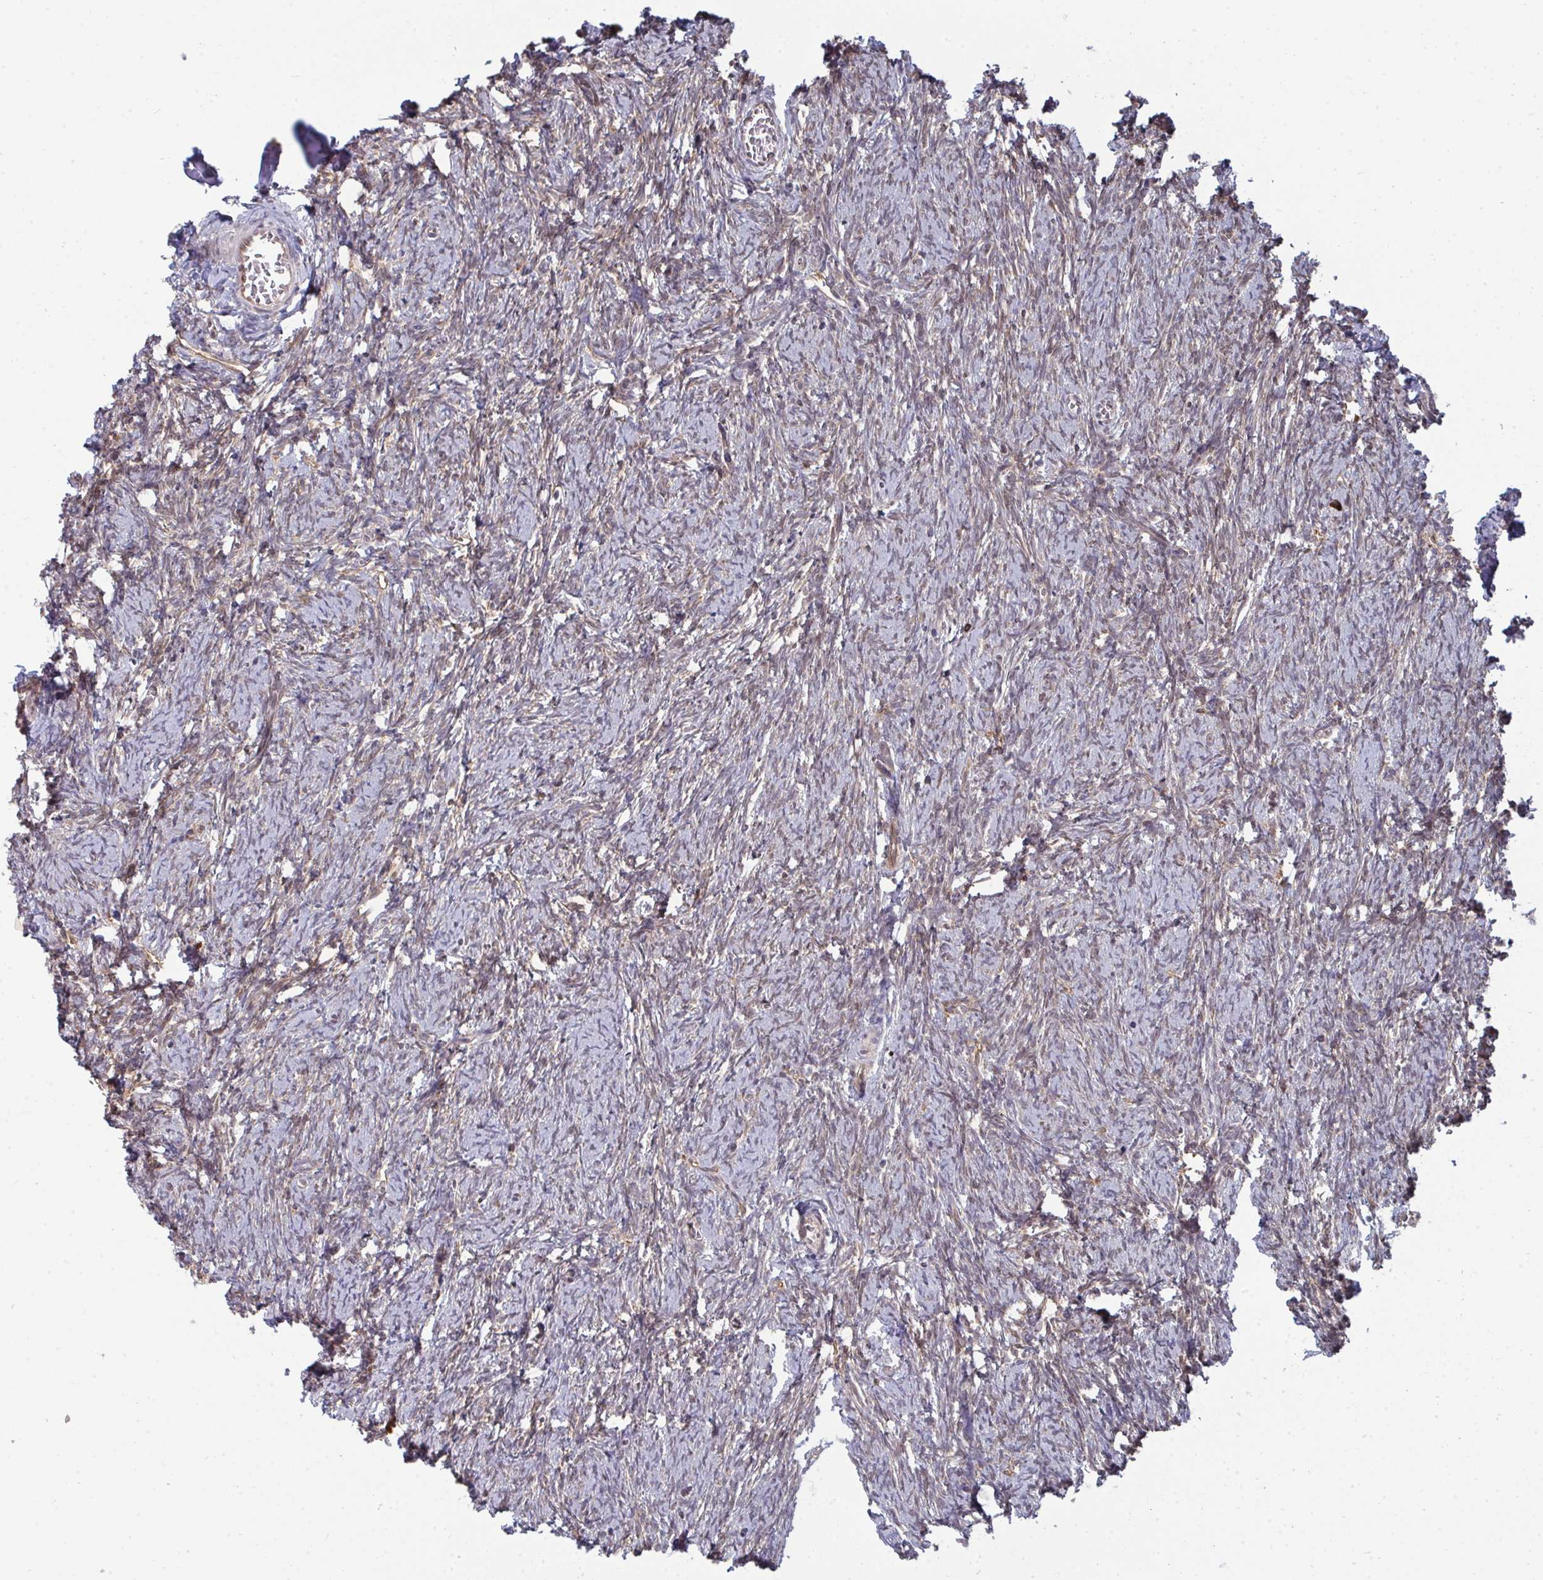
{"staining": {"intensity": "weak", "quantity": "25%-75%", "location": "cytoplasmic/membranous"}, "tissue": "ovary", "cell_type": "Ovarian stroma cells", "image_type": "normal", "snomed": [{"axis": "morphology", "description": "Normal tissue, NOS"}, {"axis": "topography", "description": "Ovary"}], "caption": "A histopathology image of human ovary stained for a protein exhibits weak cytoplasmic/membranous brown staining in ovarian stroma cells. The protein is stained brown, and the nuclei are stained in blue (DAB (3,3'-diaminobenzidine) IHC with brightfield microscopy, high magnification).", "gene": "LYSMD4", "patient": {"sex": "female", "age": 41}}